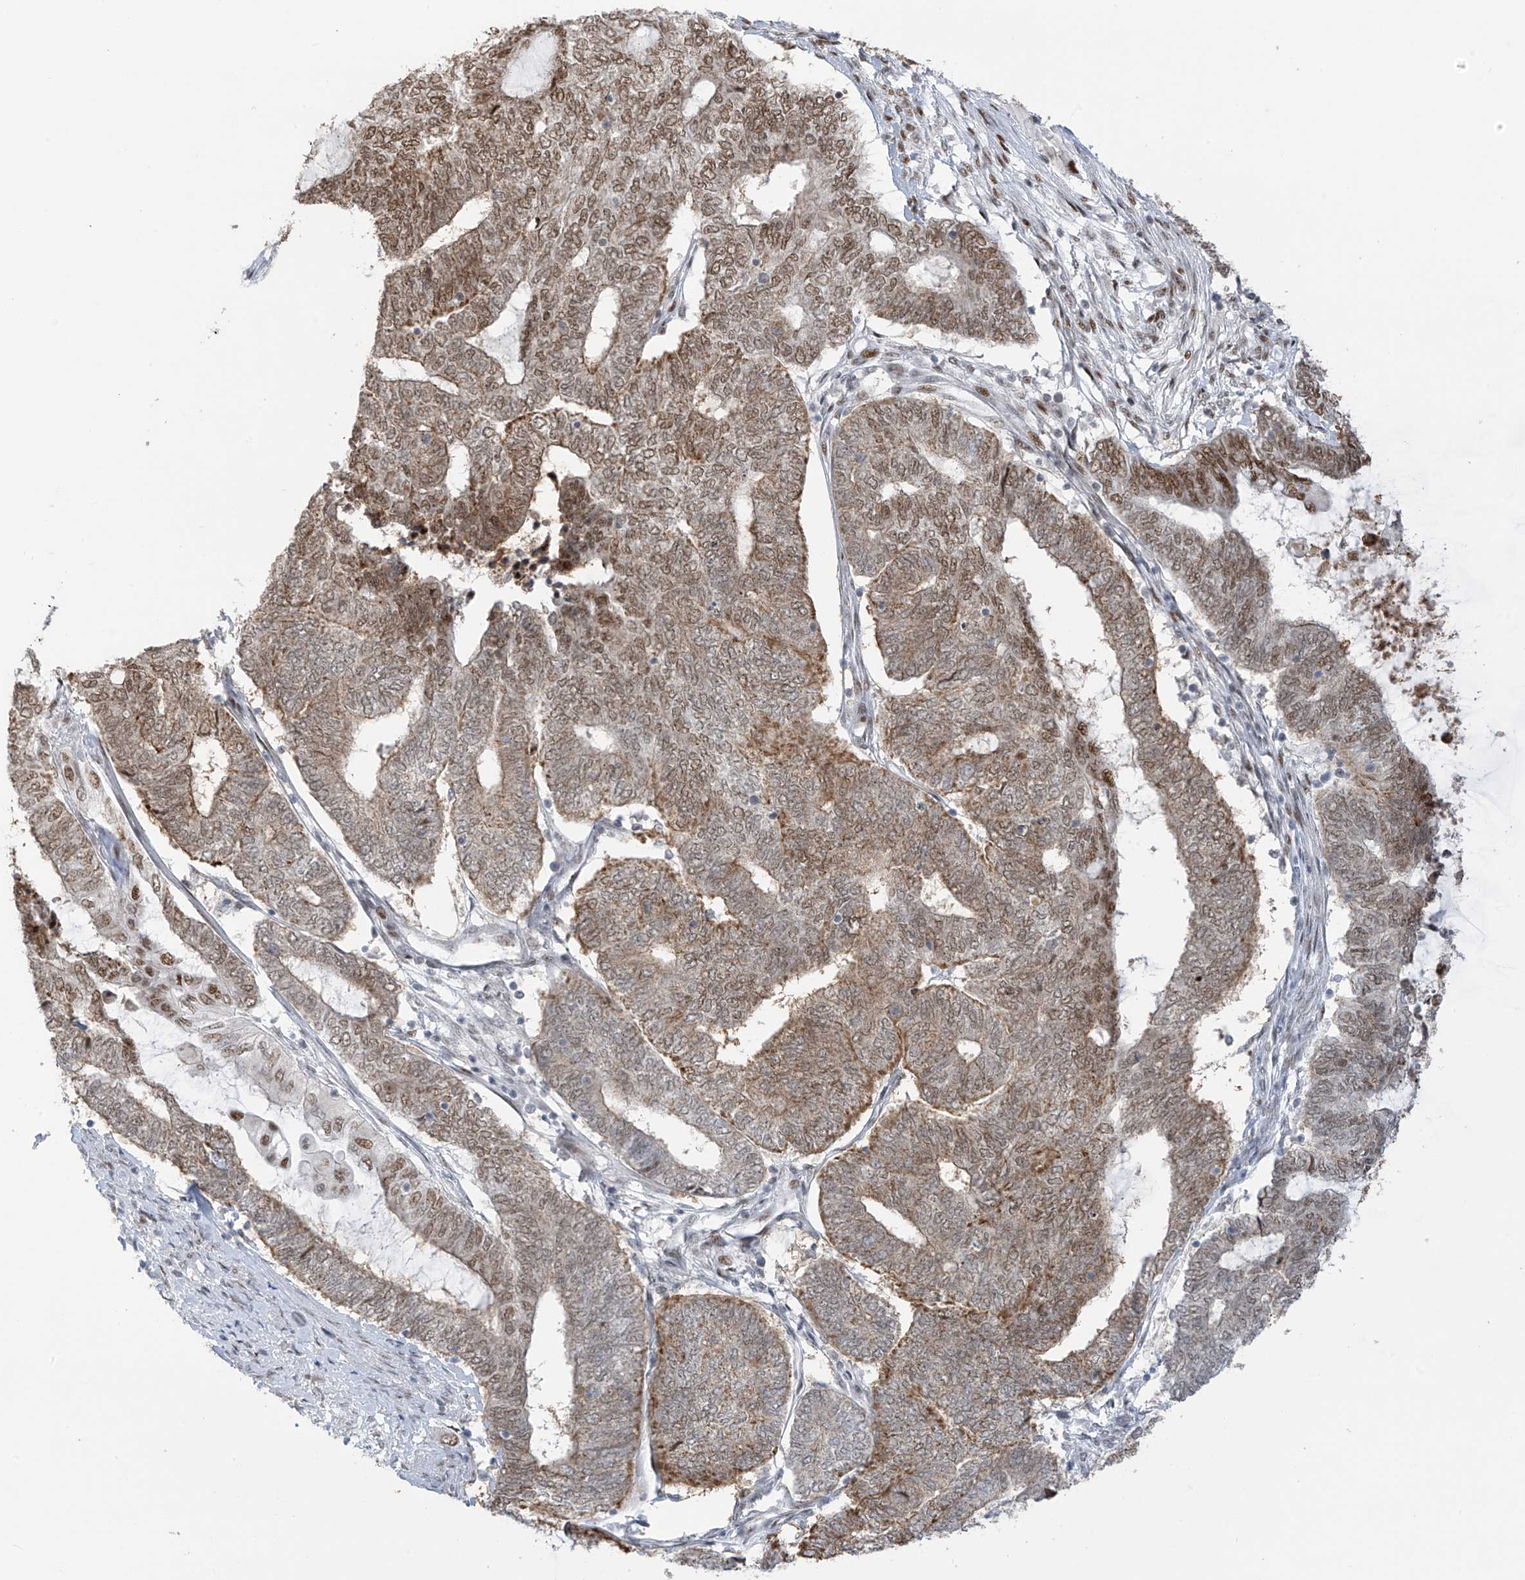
{"staining": {"intensity": "moderate", "quantity": "25%-75%", "location": "nuclear"}, "tissue": "endometrial cancer", "cell_type": "Tumor cells", "image_type": "cancer", "snomed": [{"axis": "morphology", "description": "Adenocarcinoma, NOS"}, {"axis": "topography", "description": "Uterus"}, {"axis": "topography", "description": "Endometrium"}], "caption": "Endometrial cancer was stained to show a protein in brown. There is medium levels of moderate nuclear positivity in about 25%-75% of tumor cells.", "gene": "ZCWPW2", "patient": {"sex": "female", "age": 70}}